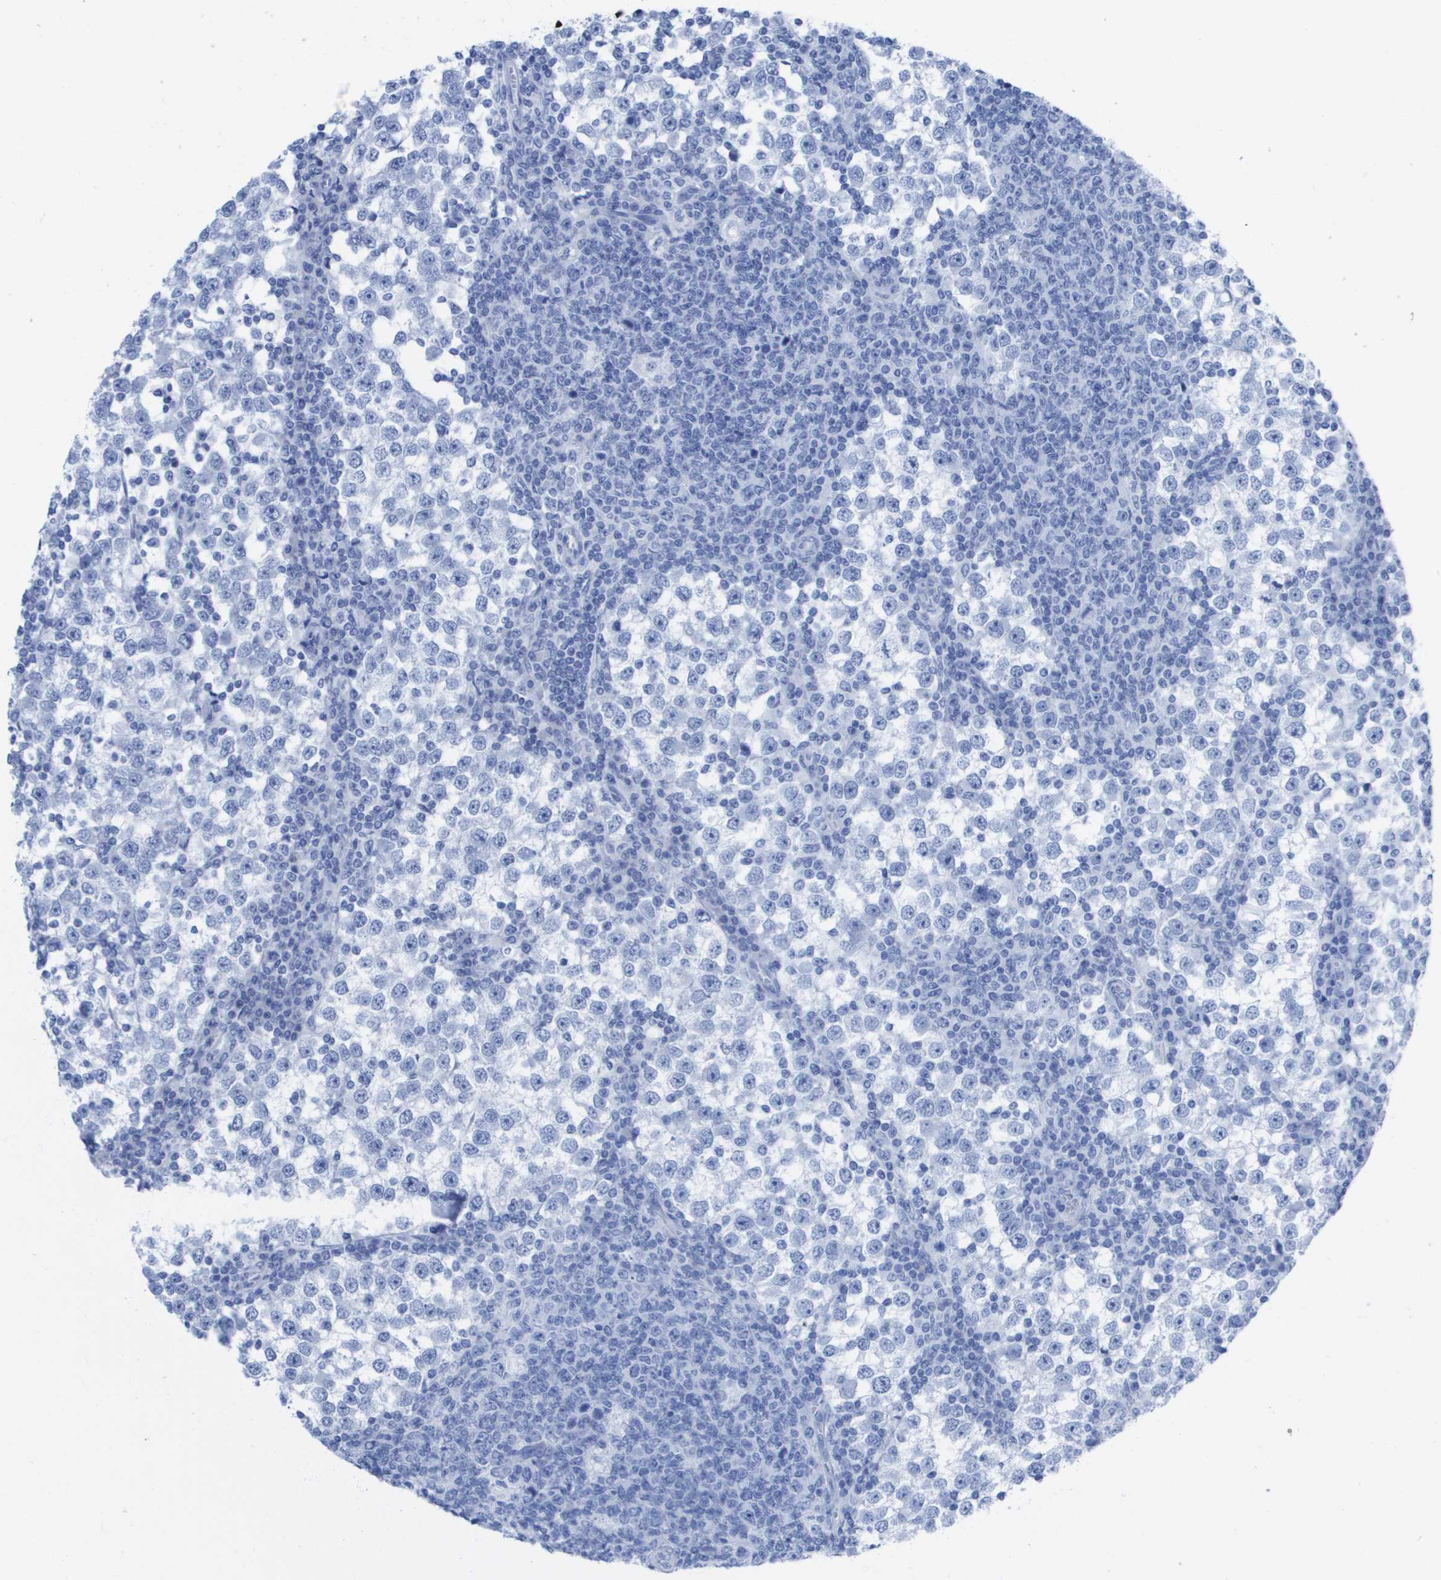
{"staining": {"intensity": "negative", "quantity": "none", "location": "none"}, "tissue": "testis cancer", "cell_type": "Tumor cells", "image_type": "cancer", "snomed": [{"axis": "morphology", "description": "Seminoma, NOS"}, {"axis": "topography", "description": "Testis"}], "caption": "An IHC photomicrograph of testis seminoma is shown. There is no staining in tumor cells of testis seminoma.", "gene": "KCNA3", "patient": {"sex": "male", "age": 65}}